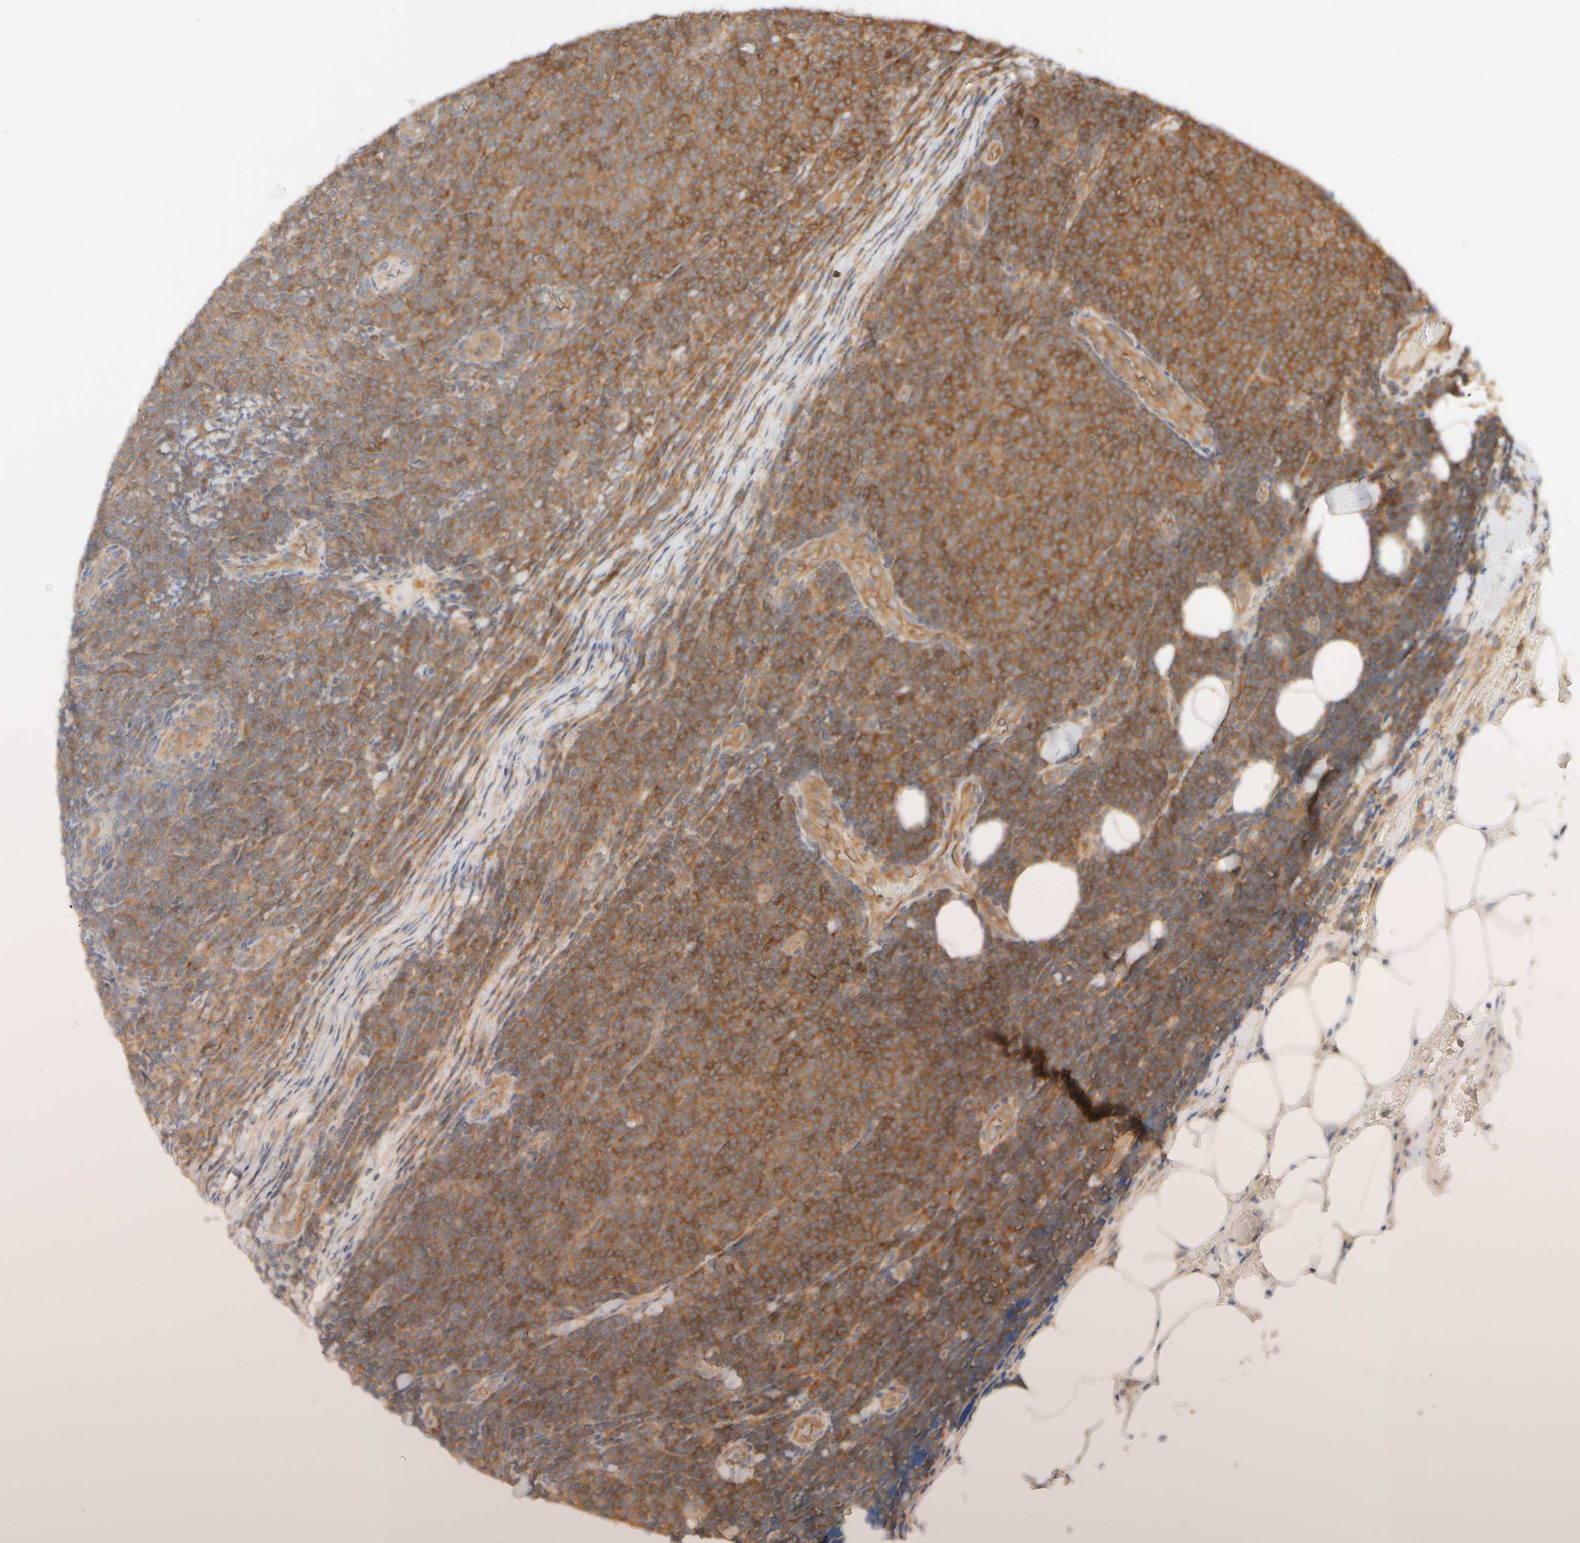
{"staining": {"intensity": "moderate", "quantity": ">75%", "location": "cytoplasmic/membranous"}, "tissue": "lymphoma", "cell_type": "Tumor cells", "image_type": "cancer", "snomed": [{"axis": "morphology", "description": "Malignant lymphoma, non-Hodgkin's type, Low grade"}, {"axis": "topography", "description": "Lymph node"}], "caption": "Immunohistochemistry (IHC) micrograph of neoplastic tissue: lymphoma stained using immunohistochemistry (IHC) reveals medium levels of moderate protein expression localized specifically in the cytoplasmic/membranous of tumor cells, appearing as a cytoplasmic/membranous brown color.", "gene": "RABEP1", "patient": {"sex": "male", "age": 66}}